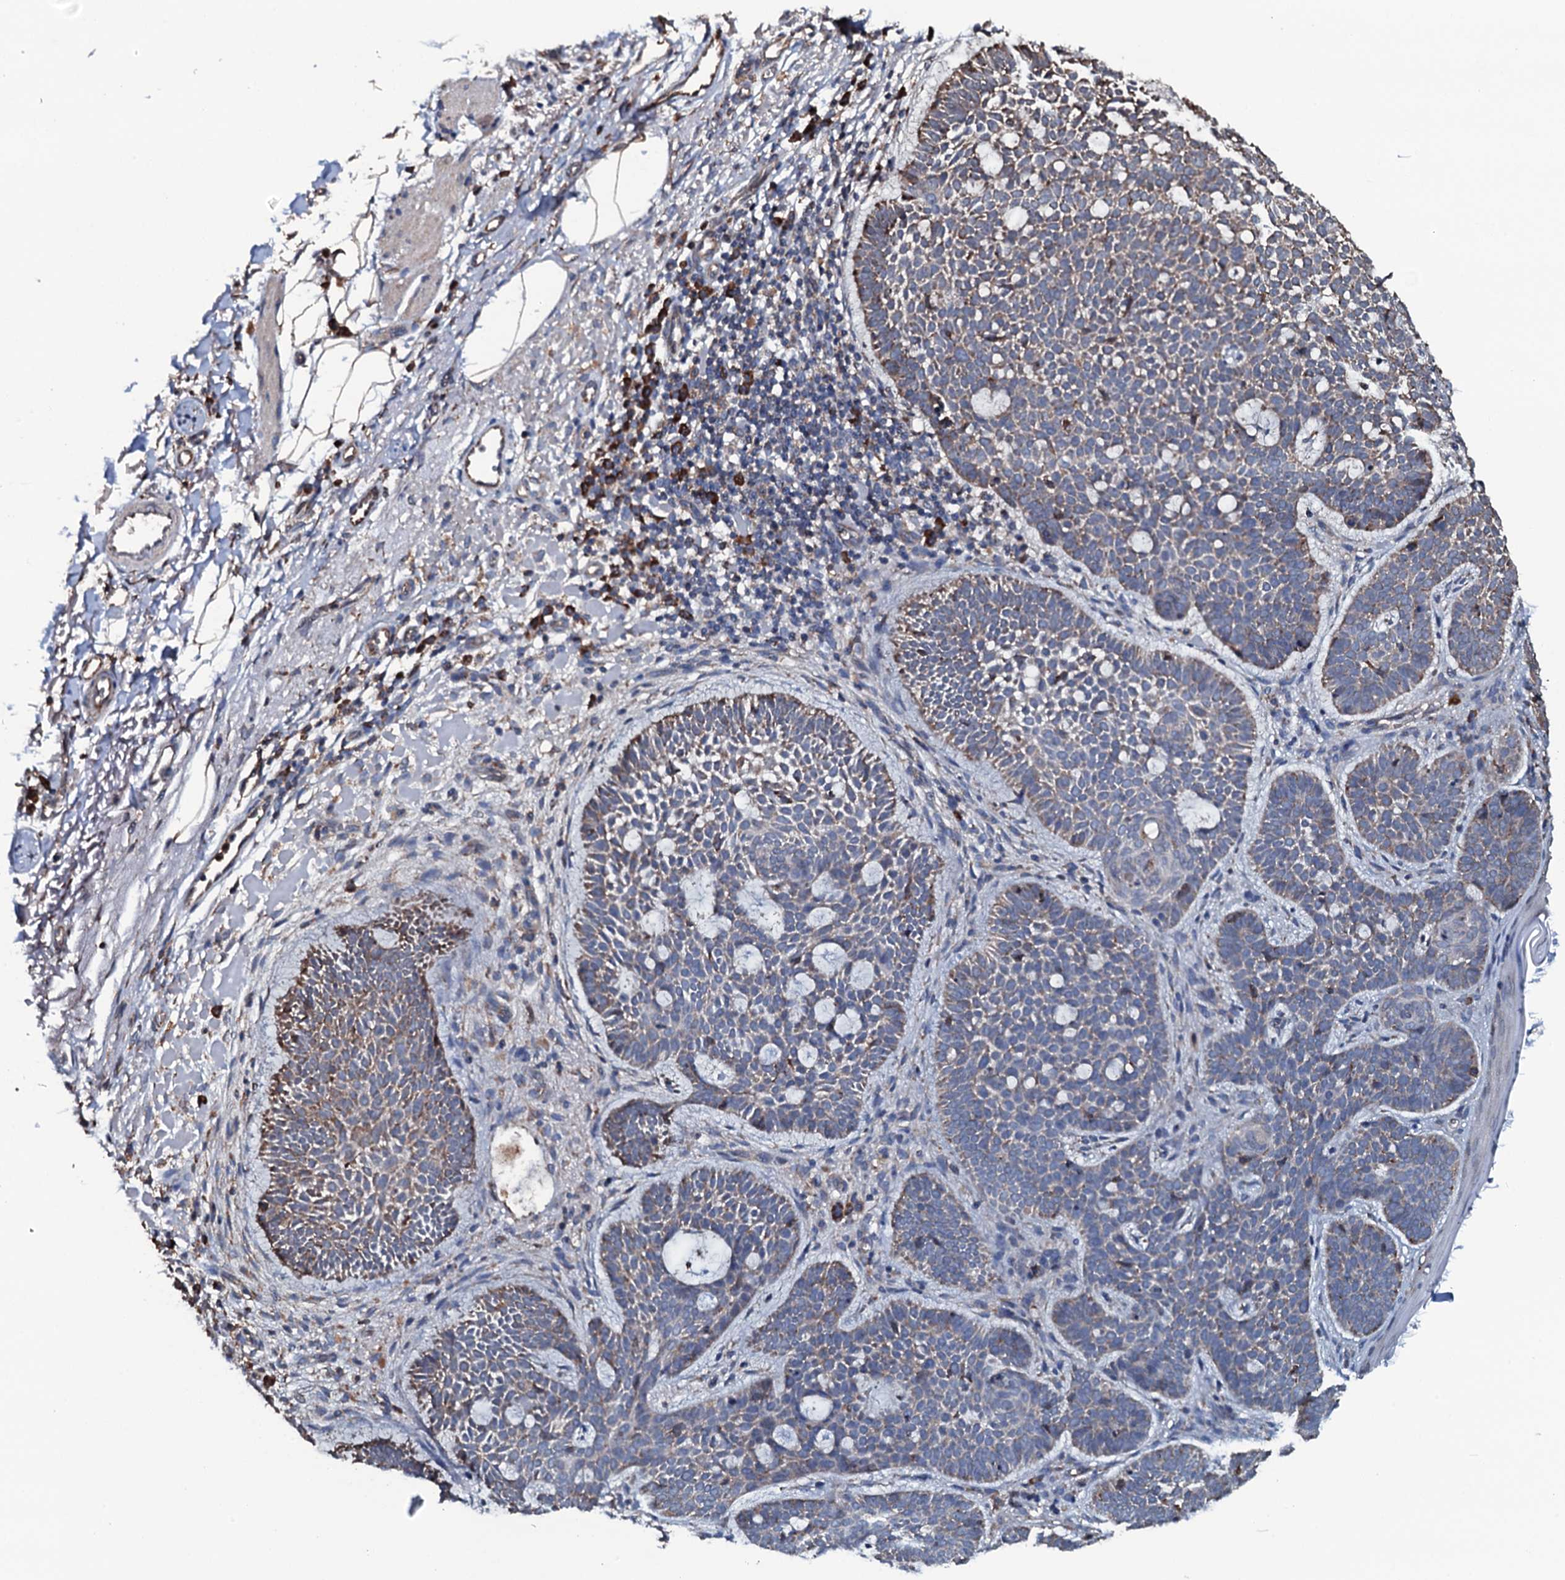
{"staining": {"intensity": "moderate", "quantity": "25%-75%", "location": "cytoplasmic/membranous"}, "tissue": "skin cancer", "cell_type": "Tumor cells", "image_type": "cancer", "snomed": [{"axis": "morphology", "description": "Basal cell carcinoma"}, {"axis": "topography", "description": "Skin"}], "caption": "Immunohistochemical staining of human basal cell carcinoma (skin) reveals moderate cytoplasmic/membranous protein positivity in approximately 25%-75% of tumor cells. Nuclei are stained in blue.", "gene": "RAB12", "patient": {"sex": "male", "age": 85}}